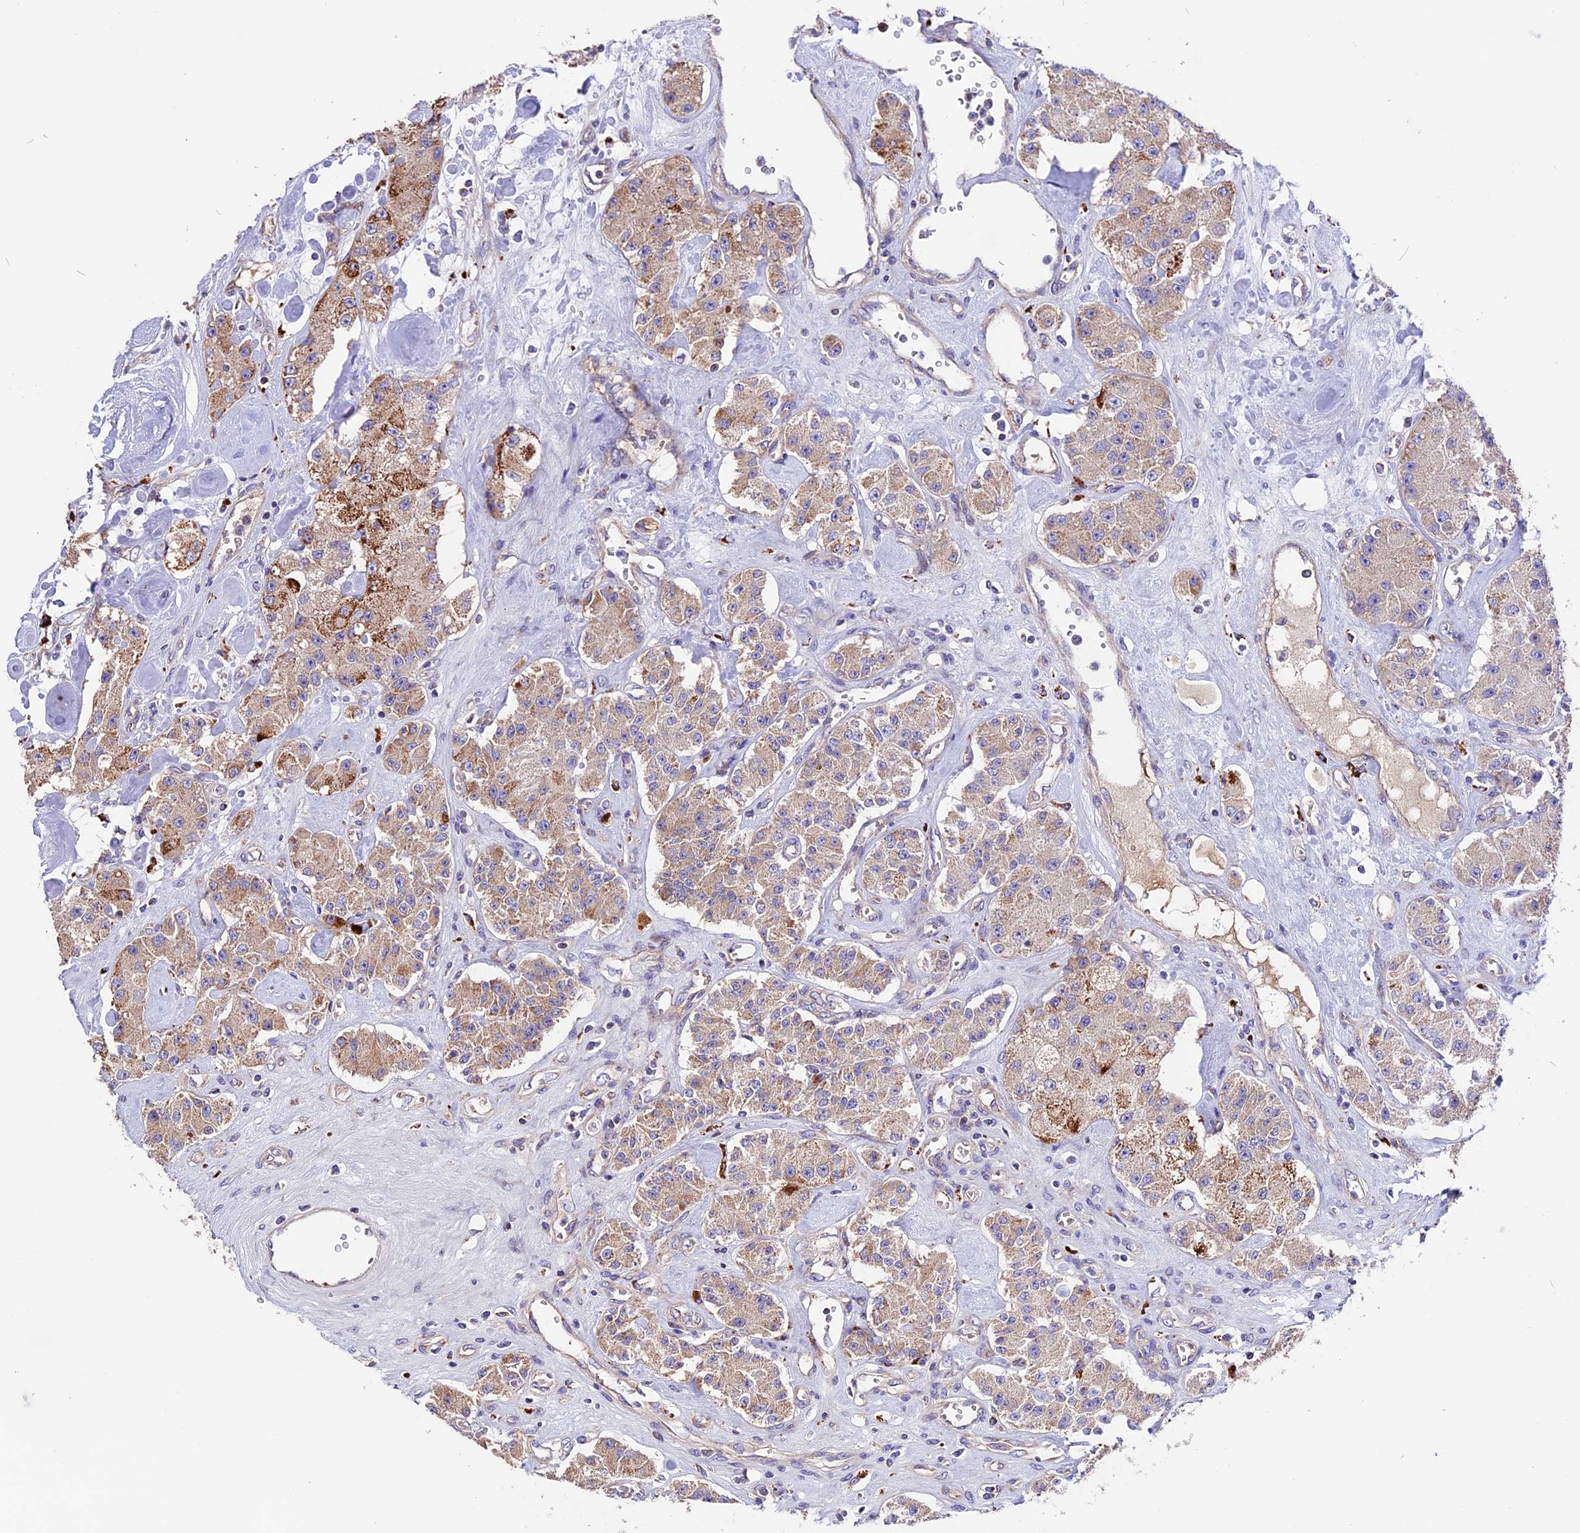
{"staining": {"intensity": "moderate", "quantity": ">75%", "location": "cytoplasmic/membranous"}, "tissue": "carcinoid", "cell_type": "Tumor cells", "image_type": "cancer", "snomed": [{"axis": "morphology", "description": "Carcinoid, malignant, NOS"}, {"axis": "topography", "description": "Pancreas"}], "caption": "Protein positivity by IHC displays moderate cytoplasmic/membranous expression in approximately >75% of tumor cells in malignant carcinoid.", "gene": "METTL22", "patient": {"sex": "male", "age": 41}}